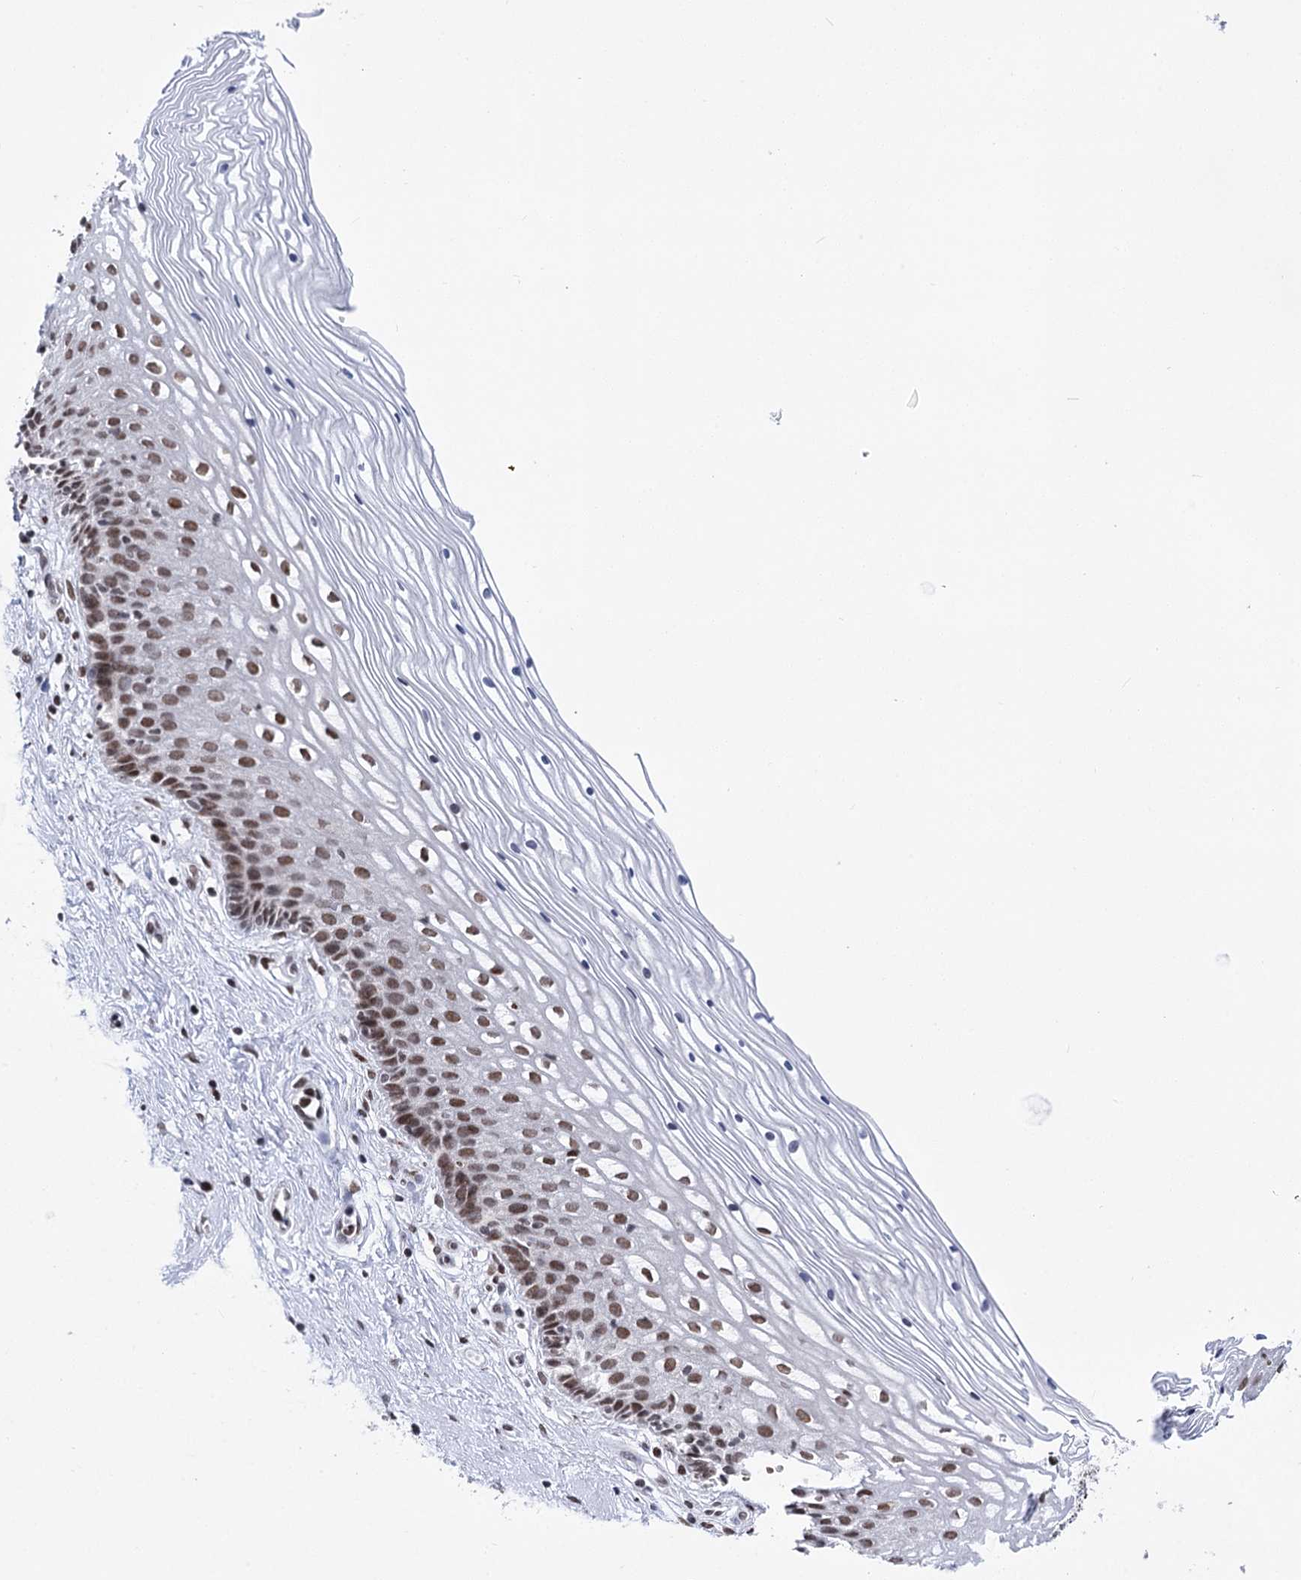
{"staining": {"intensity": "weak", "quantity": "25%-75%", "location": "nuclear"}, "tissue": "cervix", "cell_type": "Glandular cells", "image_type": "normal", "snomed": [{"axis": "morphology", "description": "Normal tissue, NOS"}, {"axis": "topography", "description": "Cervix"}], "caption": "This is an image of immunohistochemistry (IHC) staining of unremarkable cervix, which shows weak staining in the nuclear of glandular cells.", "gene": "POU4F3", "patient": {"sex": "female", "age": 33}}